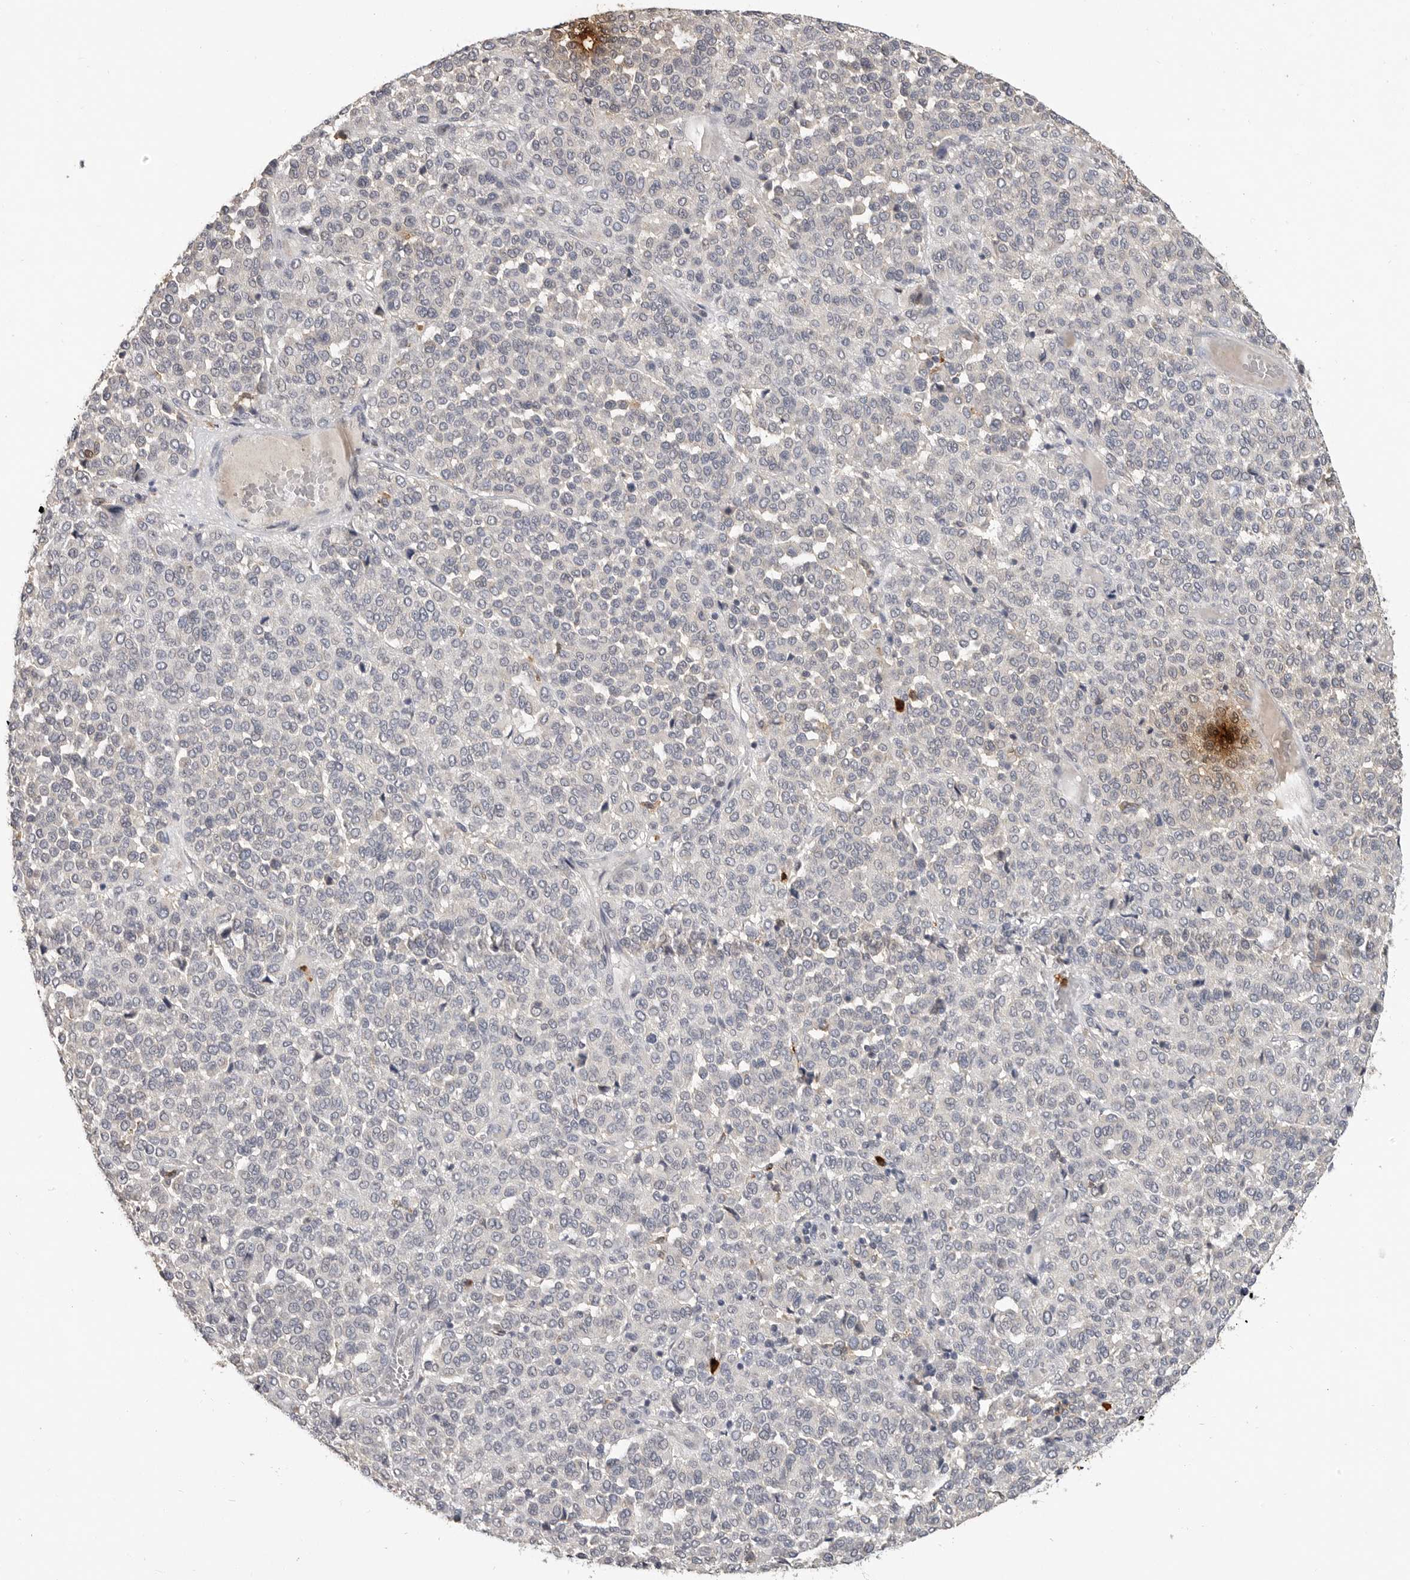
{"staining": {"intensity": "negative", "quantity": "none", "location": "none"}, "tissue": "melanoma", "cell_type": "Tumor cells", "image_type": "cancer", "snomed": [{"axis": "morphology", "description": "Malignant melanoma, Metastatic site"}, {"axis": "topography", "description": "Pancreas"}], "caption": "Immunohistochemistry (IHC) of malignant melanoma (metastatic site) demonstrates no positivity in tumor cells.", "gene": "LTBR", "patient": {"sex": "female", "age": 30}}